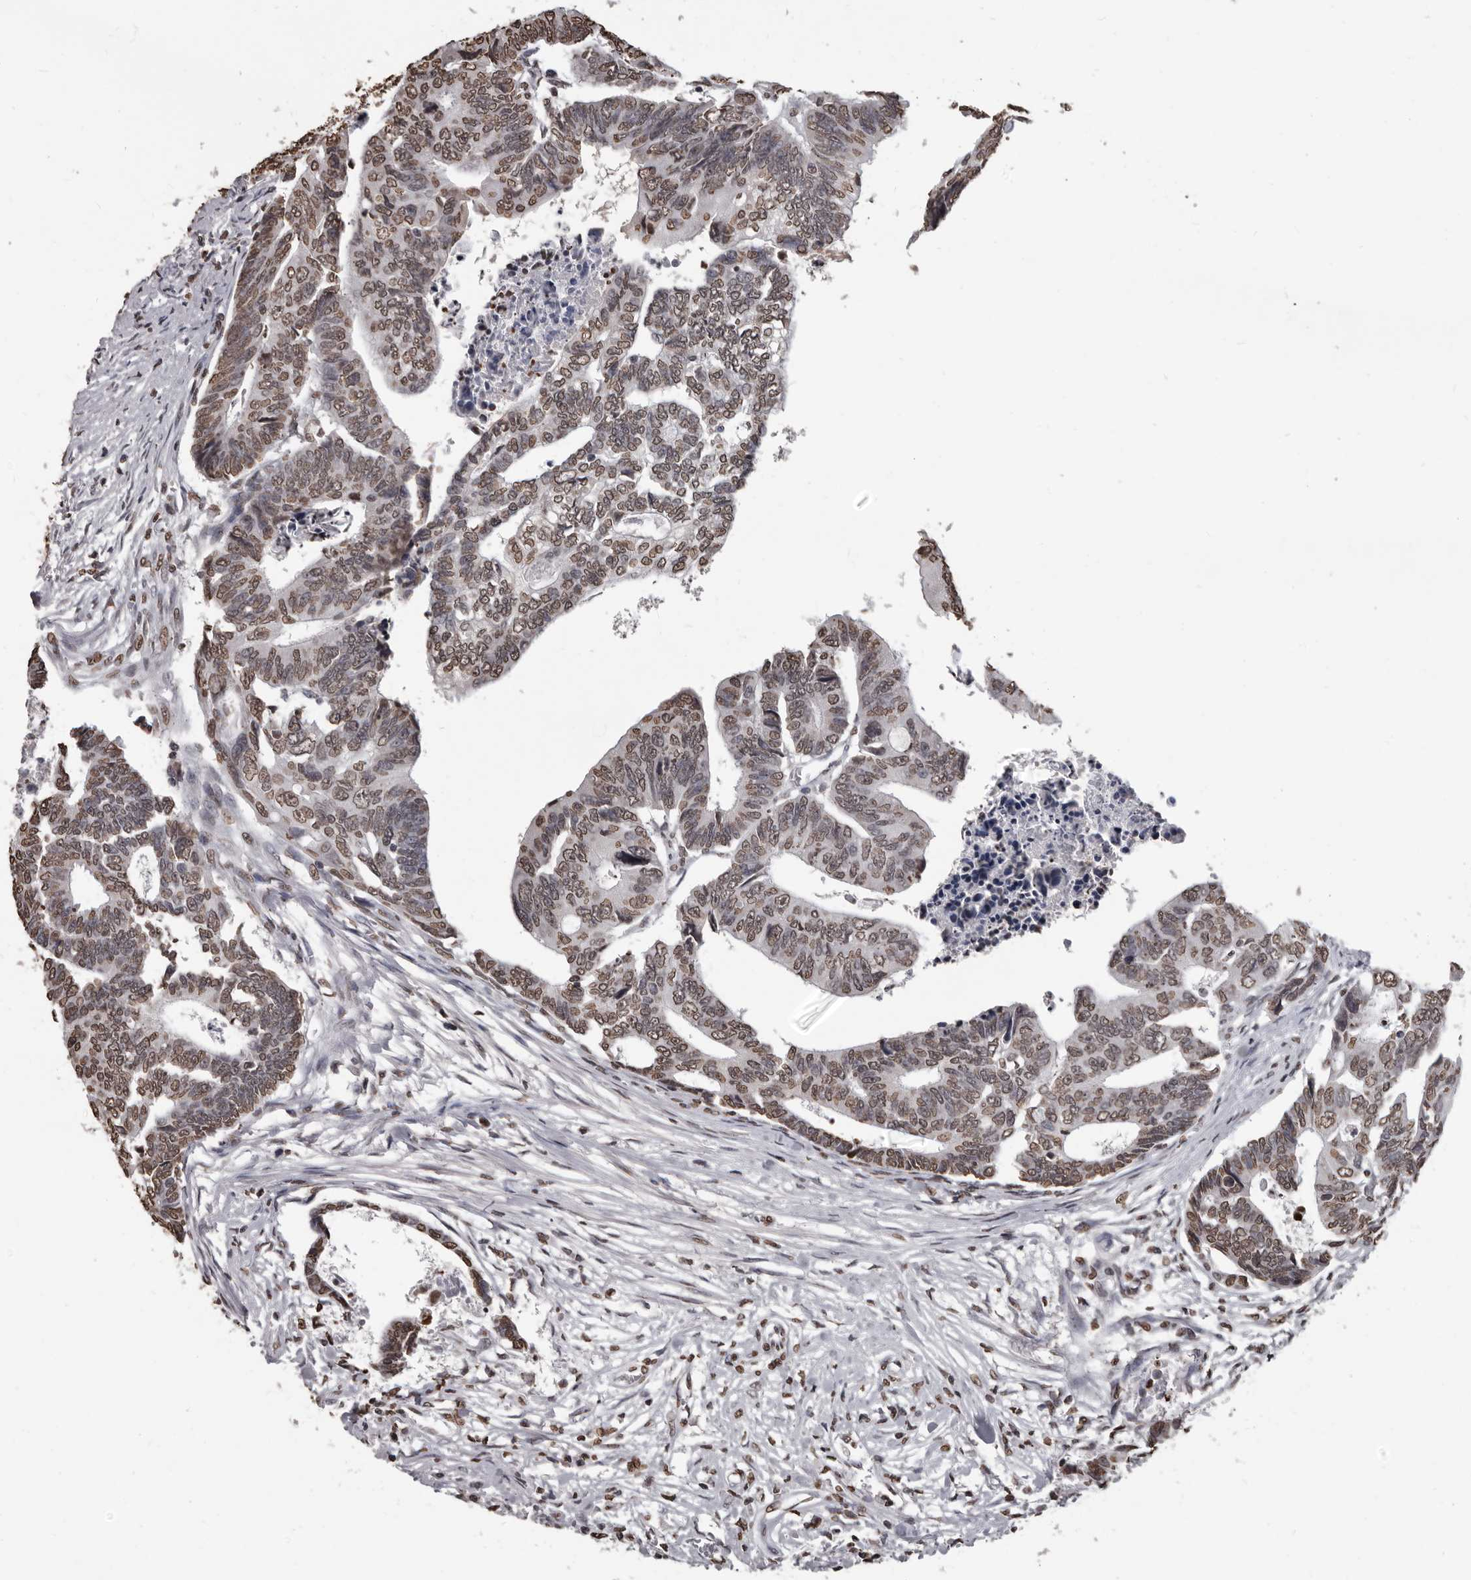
{"staining": {"intensity": "moderate", "quantity": ">75%", "location": "nuclear"}, "tissue": "colorectal cancer", "cell_type": "Tumor cells", "image_type": "cancer", "snomed": [{"axis": "morphology", "description": "Adenocarcinoma, NOS"}, {"axis": "topography", "description": "Rectum"}], "caption": "Immunohistochemistry (IHC) image of colorectal cancer stained for a protein (brown), which demonstrates medium levels of moderate nuclear positivity in about >75% of tumor cells.", "gene": "AHR", "patient": {"sex": "female", "age": 65}}